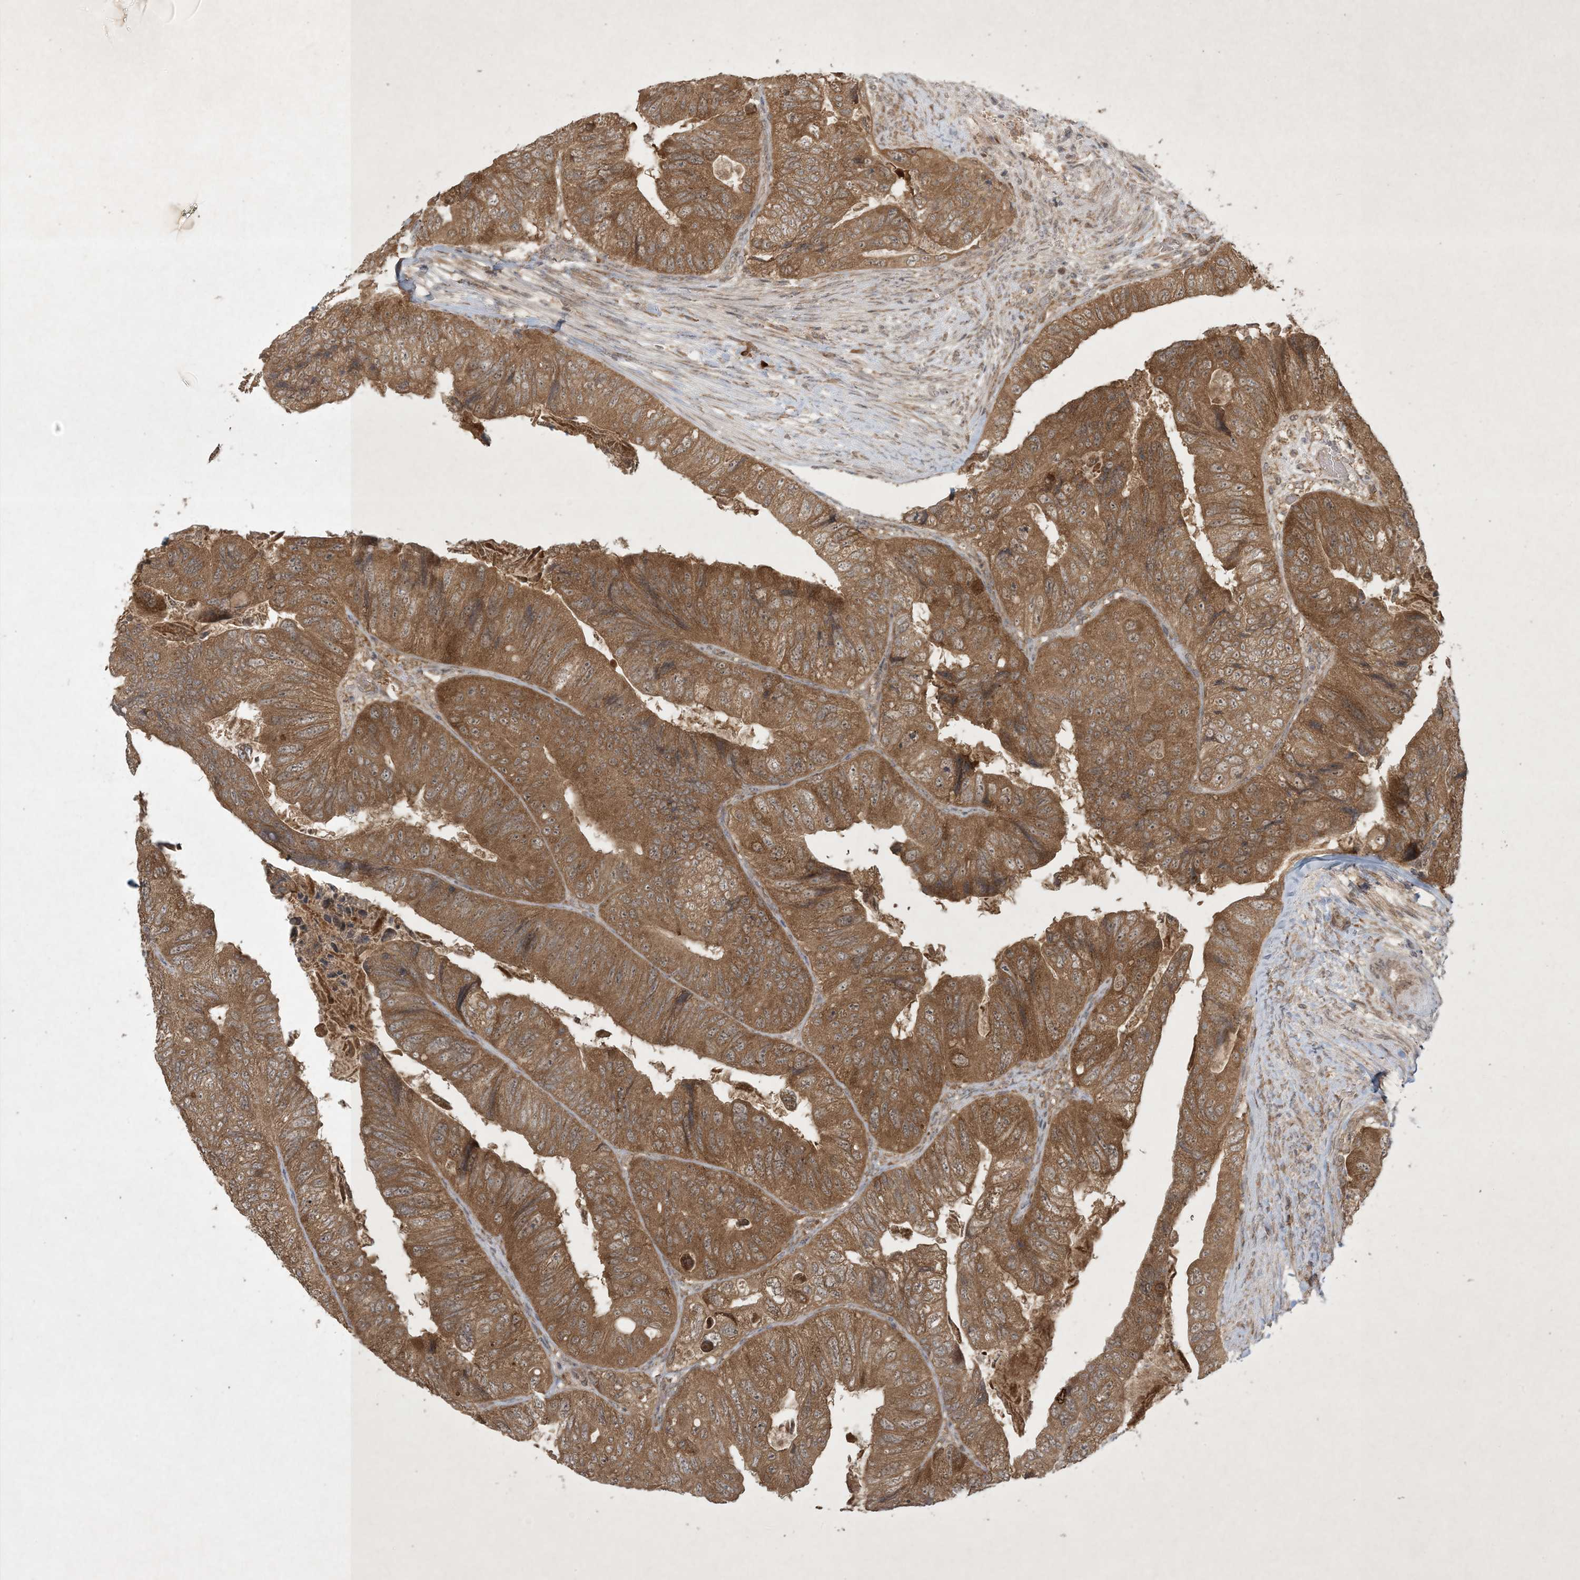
{"staining": {"intensity": "moderate", "quantity": ">75%", "location": "cytoplasmic/membranous,nuclear"}, "tissue": "colorectal cancer", "cell_type": "Tumor cells", "image_type": "cancer", "snomed": [{"axis": "morphology", "description": "Adenocarcinoma, NOS"}, {"axis": "topography", "description": "Rectum"}], "caption": "Protein analysis of colorectal cancer tissue displays moderate cytoplasmic/membranous and nuclear staining in about >75% of tumor cells. (DAB (3,3'-diaminobenzidine) = brown stain, brightfield microscopy at high magnification).", "gene": "NRBP2", "patient": {"sex": "male", "age": 63}}